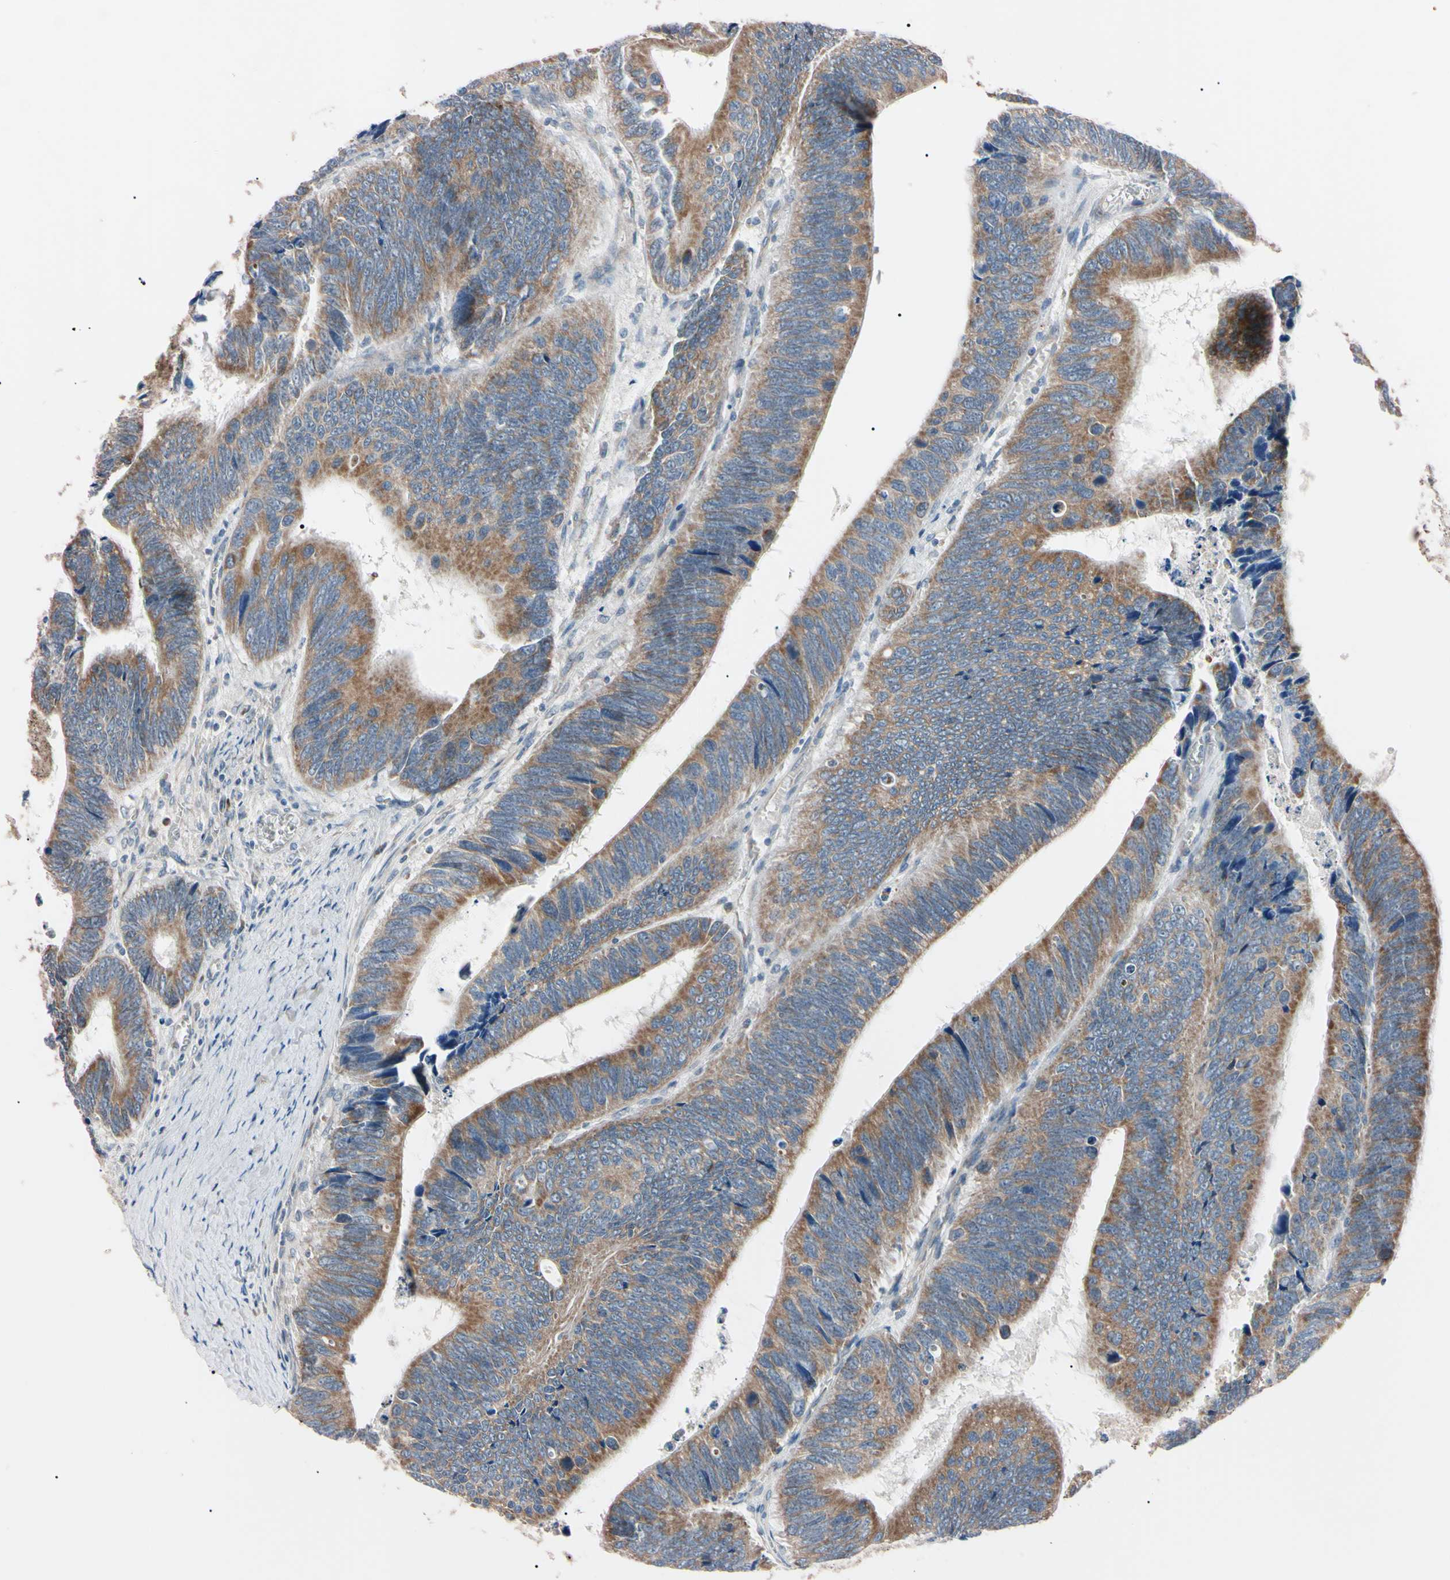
{"staining": {"intensity": "weak", "quantity": ">75%", "location": "cytoplasmic/membranous"}, "tissue": "colorectal cancer", "cell_type": "Tumor cells", "image_type": "cancer", "snomed": [{"axis": "morphology", "description": "Adenocarcinoma, NOS"}, {"axis": "topography", "description": "Colon"}], "caption": "Immunohistochemical staining of human colorectal cancer (adenocarcinoma) exhibits low levels of weak cytoplasmic/membranous positivity in approximately >75% of tumor cells.", "gene": "TNFRSF1A", "patient": {"sex": "male", "age": 72}}